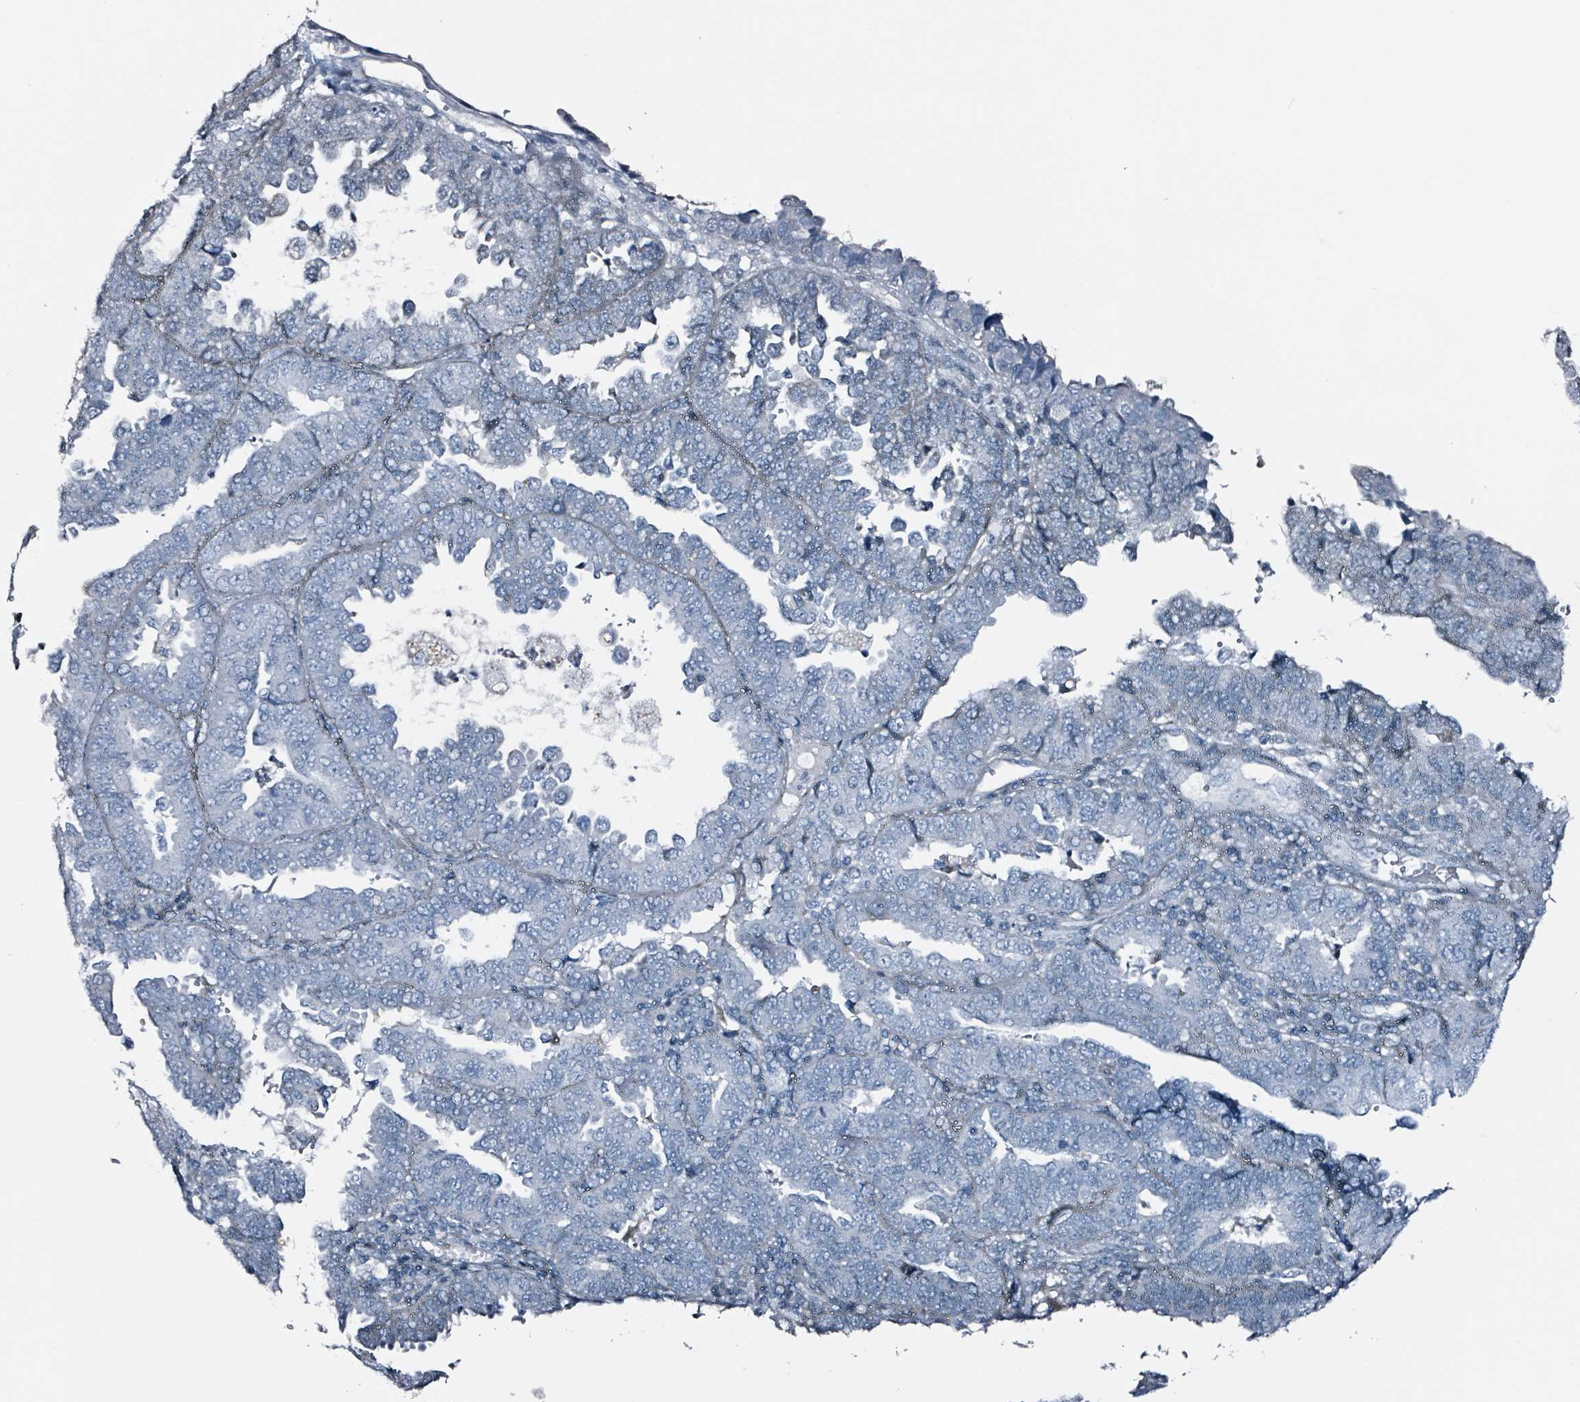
{"staining": {"intensity": "negative", "quantity": "none", "location": "none"}, "tissue": "endometrial cancer", "cell_type": "Tumor cells", "image_type": "cancer", "snomed": [{"axis": "morphology", "description": "Adenocarcinoma, NOS"}, {"axis": "topography", "description": "Endometrium"}], "caption": "Endometrial cancer stained for a protein using IHC displays no positivity tumor cells.", "gene": "CA9", "patient": {"sex": "female", "age": 79}}